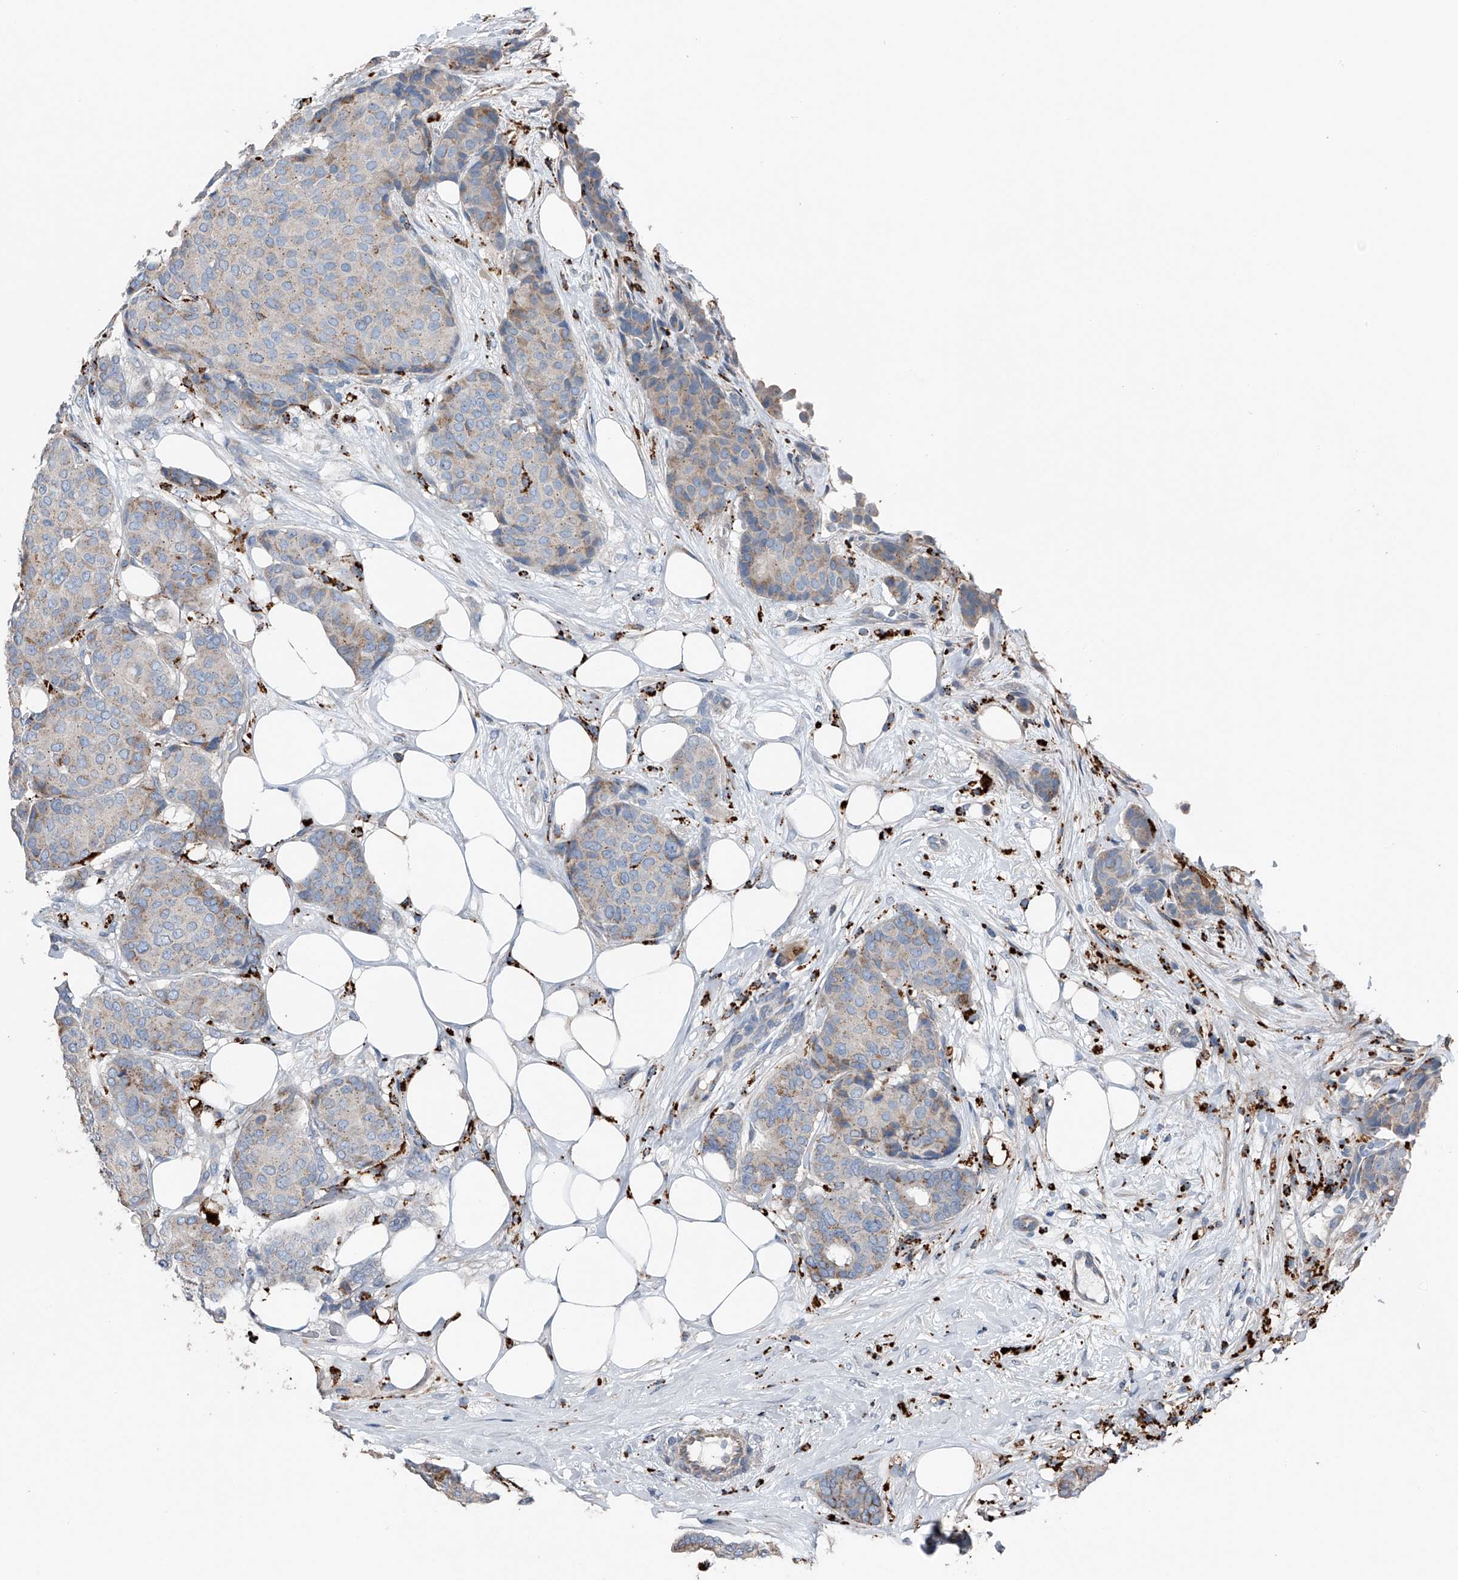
{"staining": {"intensity": "weak", "quantity": "25%-75%", "location": "cytoplasmic/membranous"}, "tissue": "breast cancer", "cell_type": "Tumor cells", "image_type": "cancer", "snomed": [{"axis": "morphology", "description": "Duct carcinoma"}, {"axis": "topography", "description": "Breast"}], "caption": "DAB (3,3'-diaminobenzidine) immunohistochemical staining of breast cancer (invasive ductal carcinoma) shows weak cytoplasmic/membranous protein expression in about 25%-75% of tumor cells.", "gene": "ZNF772", "patient": {"sex": "female", "age": 75}}